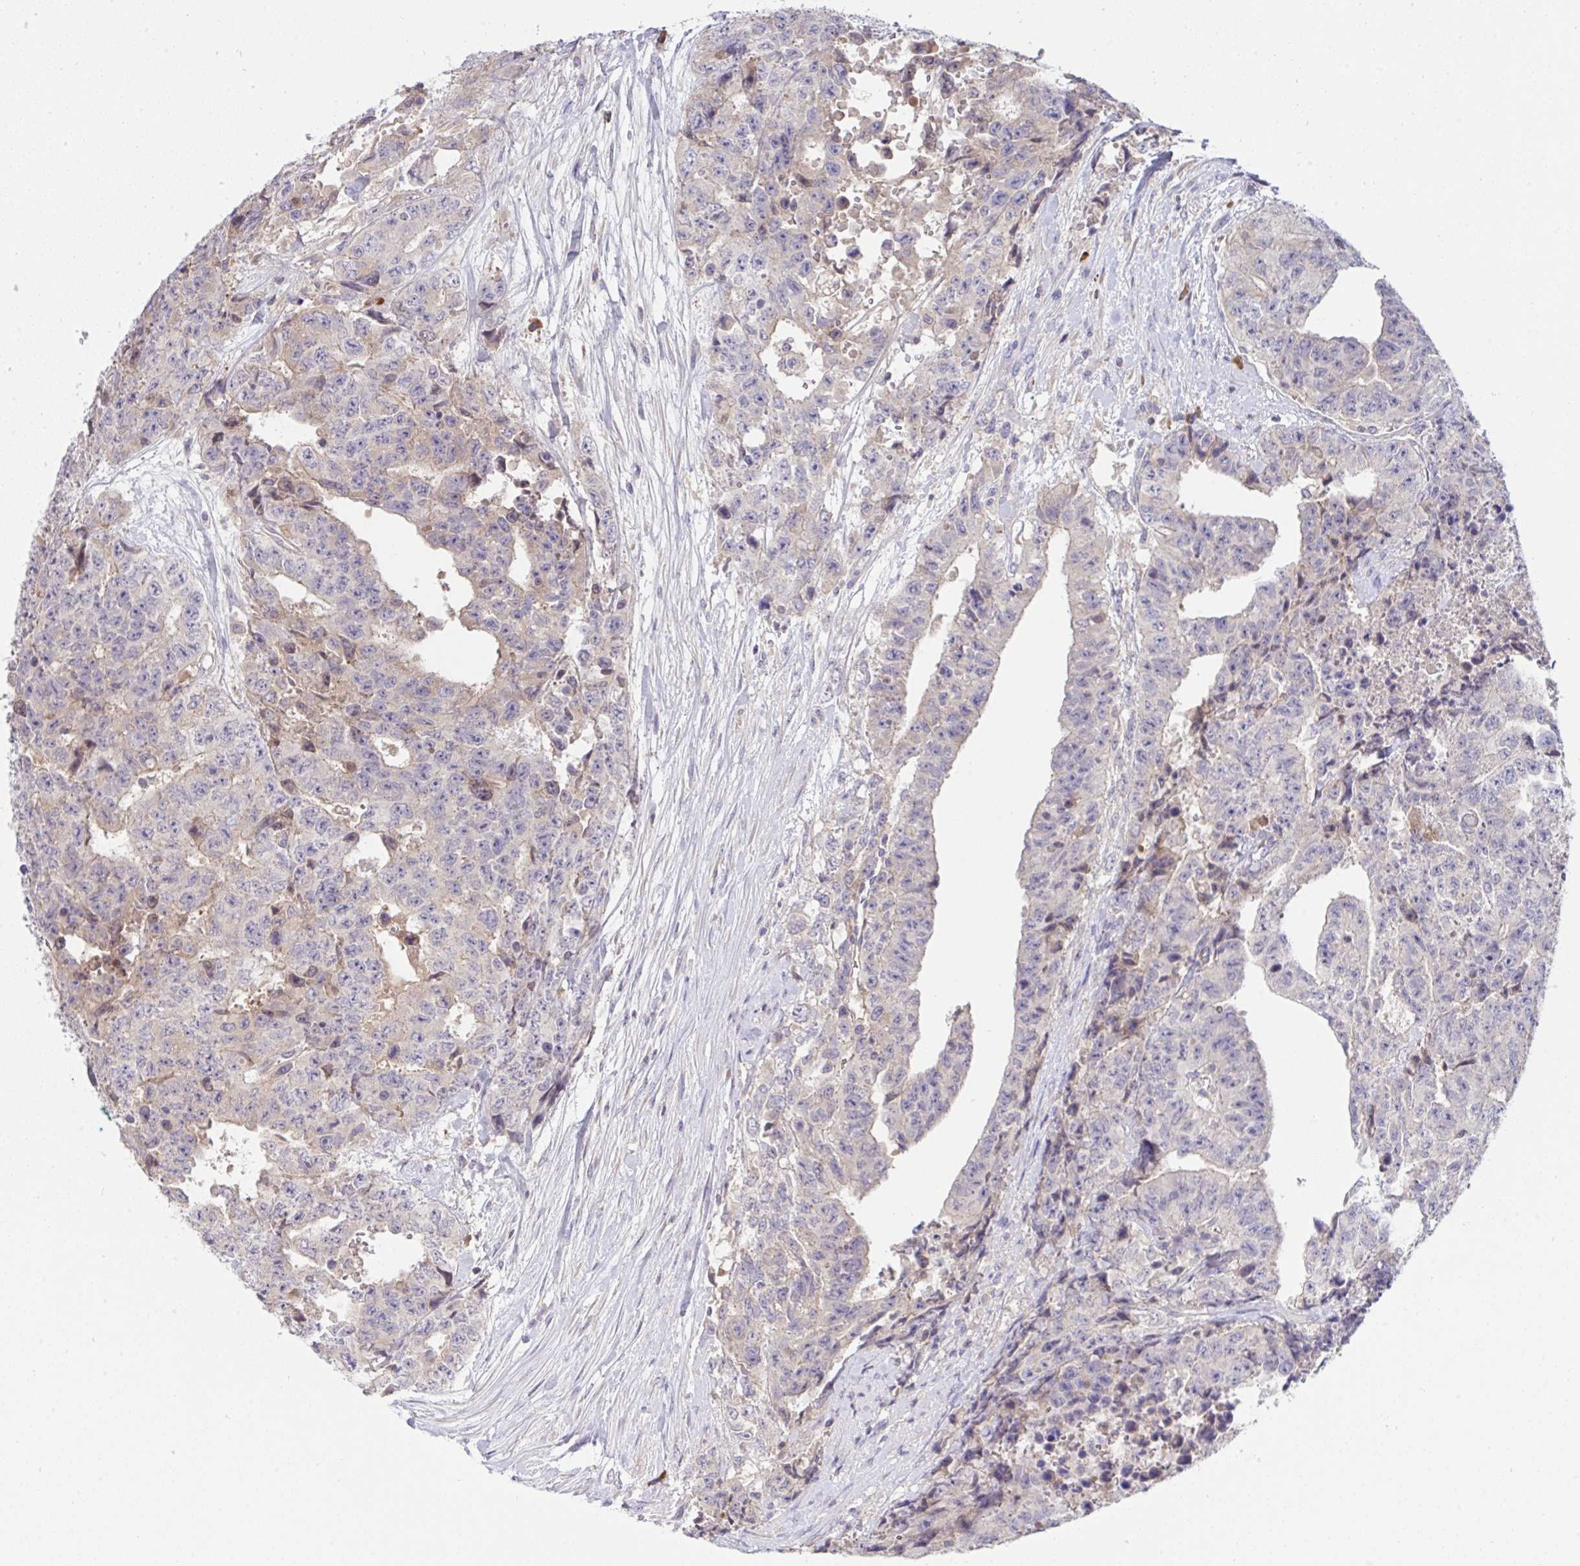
{"staining": {"intensity": "negative", "quantity": "none", "location": "none"}, "tissue": "testis cancer", "cell_type": "Tumor cells", "image_type": "cancer", "snomed": [{"axis": "morphology", "description": "Carcinoma, Embryonal, NOS"}, {"axis": "topography", "description": "Testis"}], "caption": "An image of human testis embryonal carcinoma is negative for staining in tumor cells. Brightfield microscopy of IHC stained with DAB (brown) and hematoxylin (blue), captured at high magnification.", "gene": "TMEM41A", "patient": {"sex": "male", "age": 24}}